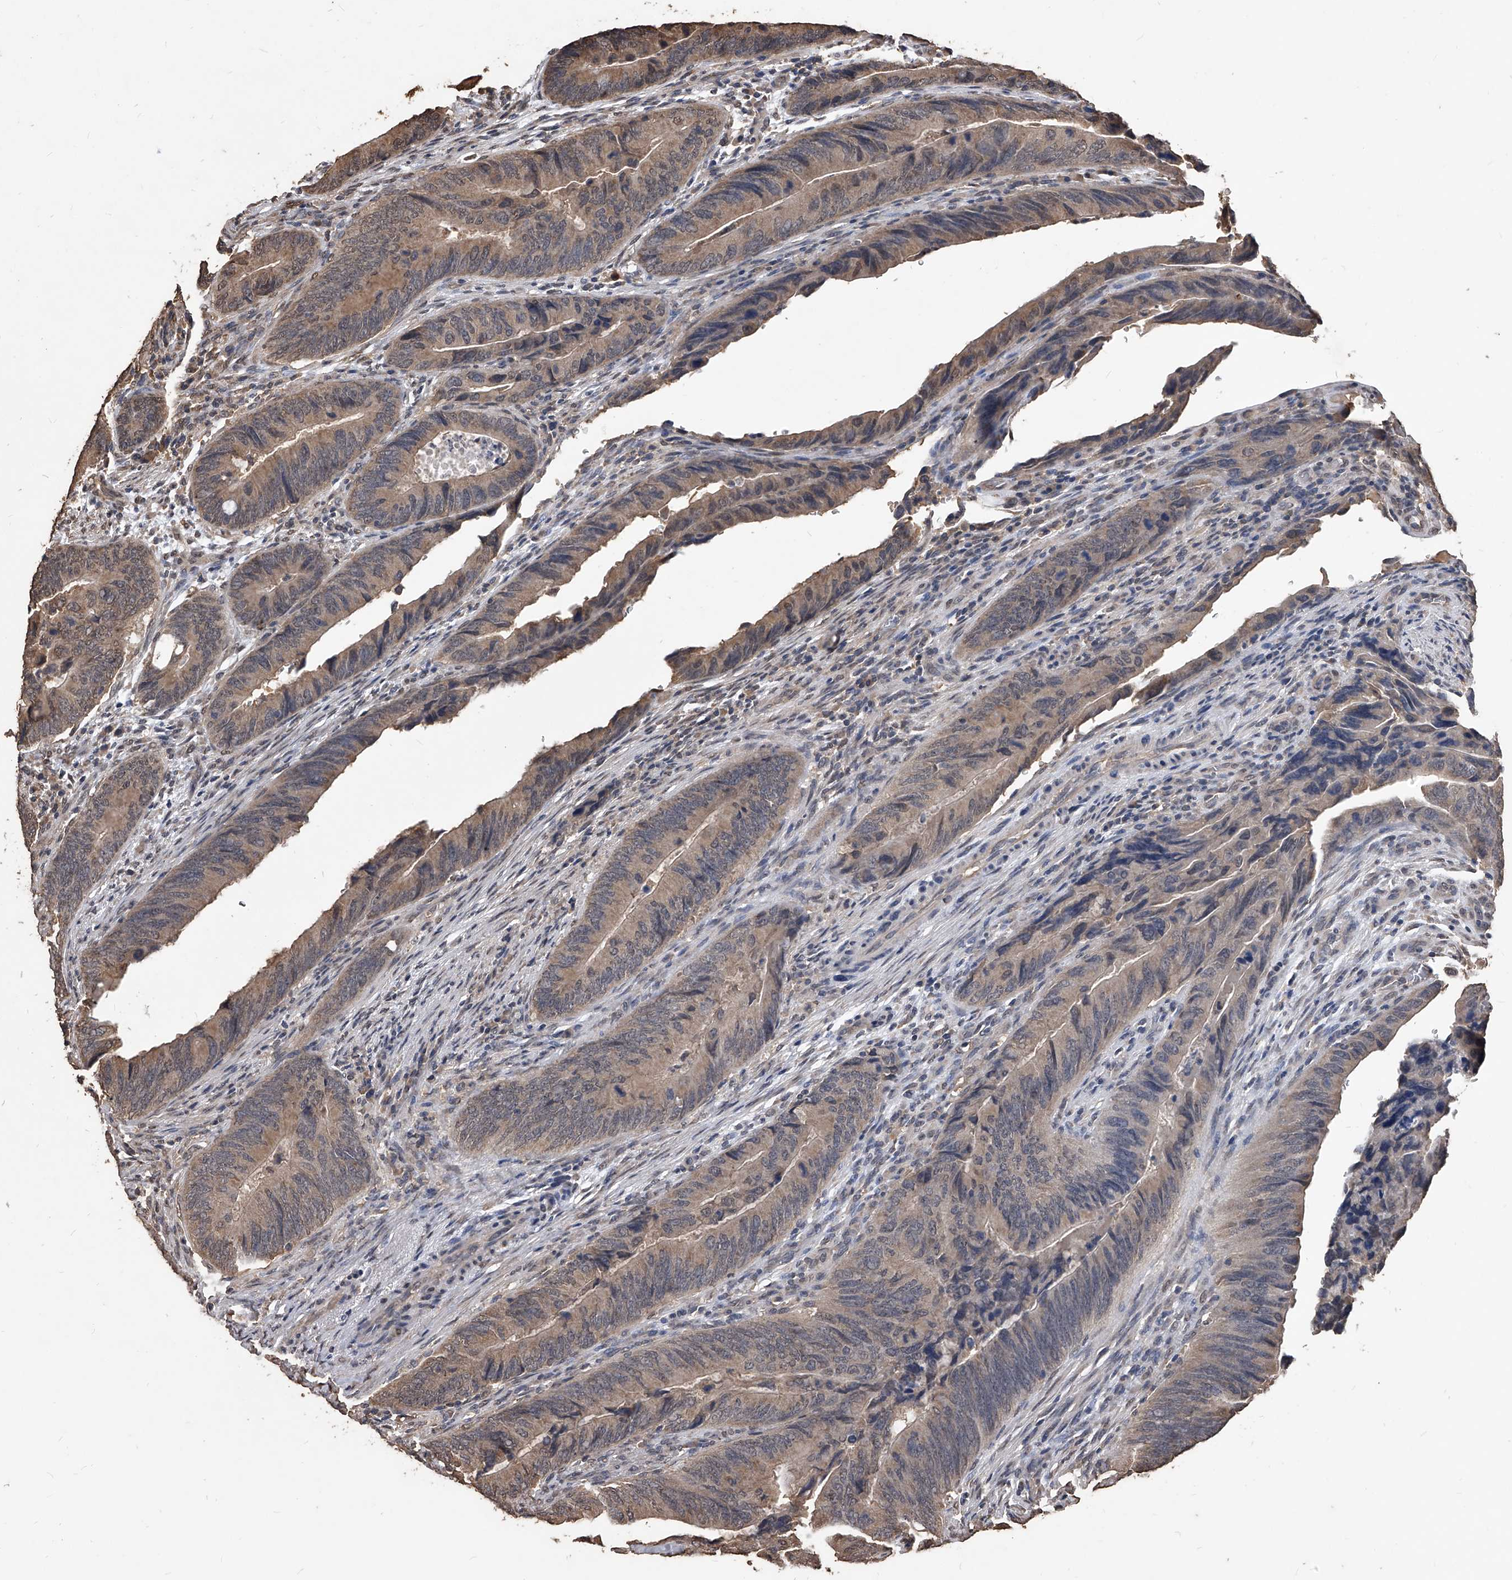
{"staining": {"intensity": "moderate", "quantity": ">75%", "location": "nuclear"}, "tissue": "colorectal cancer", "cell_type": "Tumor cells", "image_type": "cancer", "snomed": [{"axis": "morphology", "description": "Normal tissue, NOS"}, {"axis": "morphology", "description": "Adenocarcinoma, NOS"}, {"axis": "topography", "description": "Colon"}], "caption": "Adenocarcinoma (colorectal) was stained to show a protein in brown. There is medium levels of moderate nuclear expression in about >75% of tumor cells.", "gene": "FBXL4", "patient": {"sex": "male", "age": 56}}